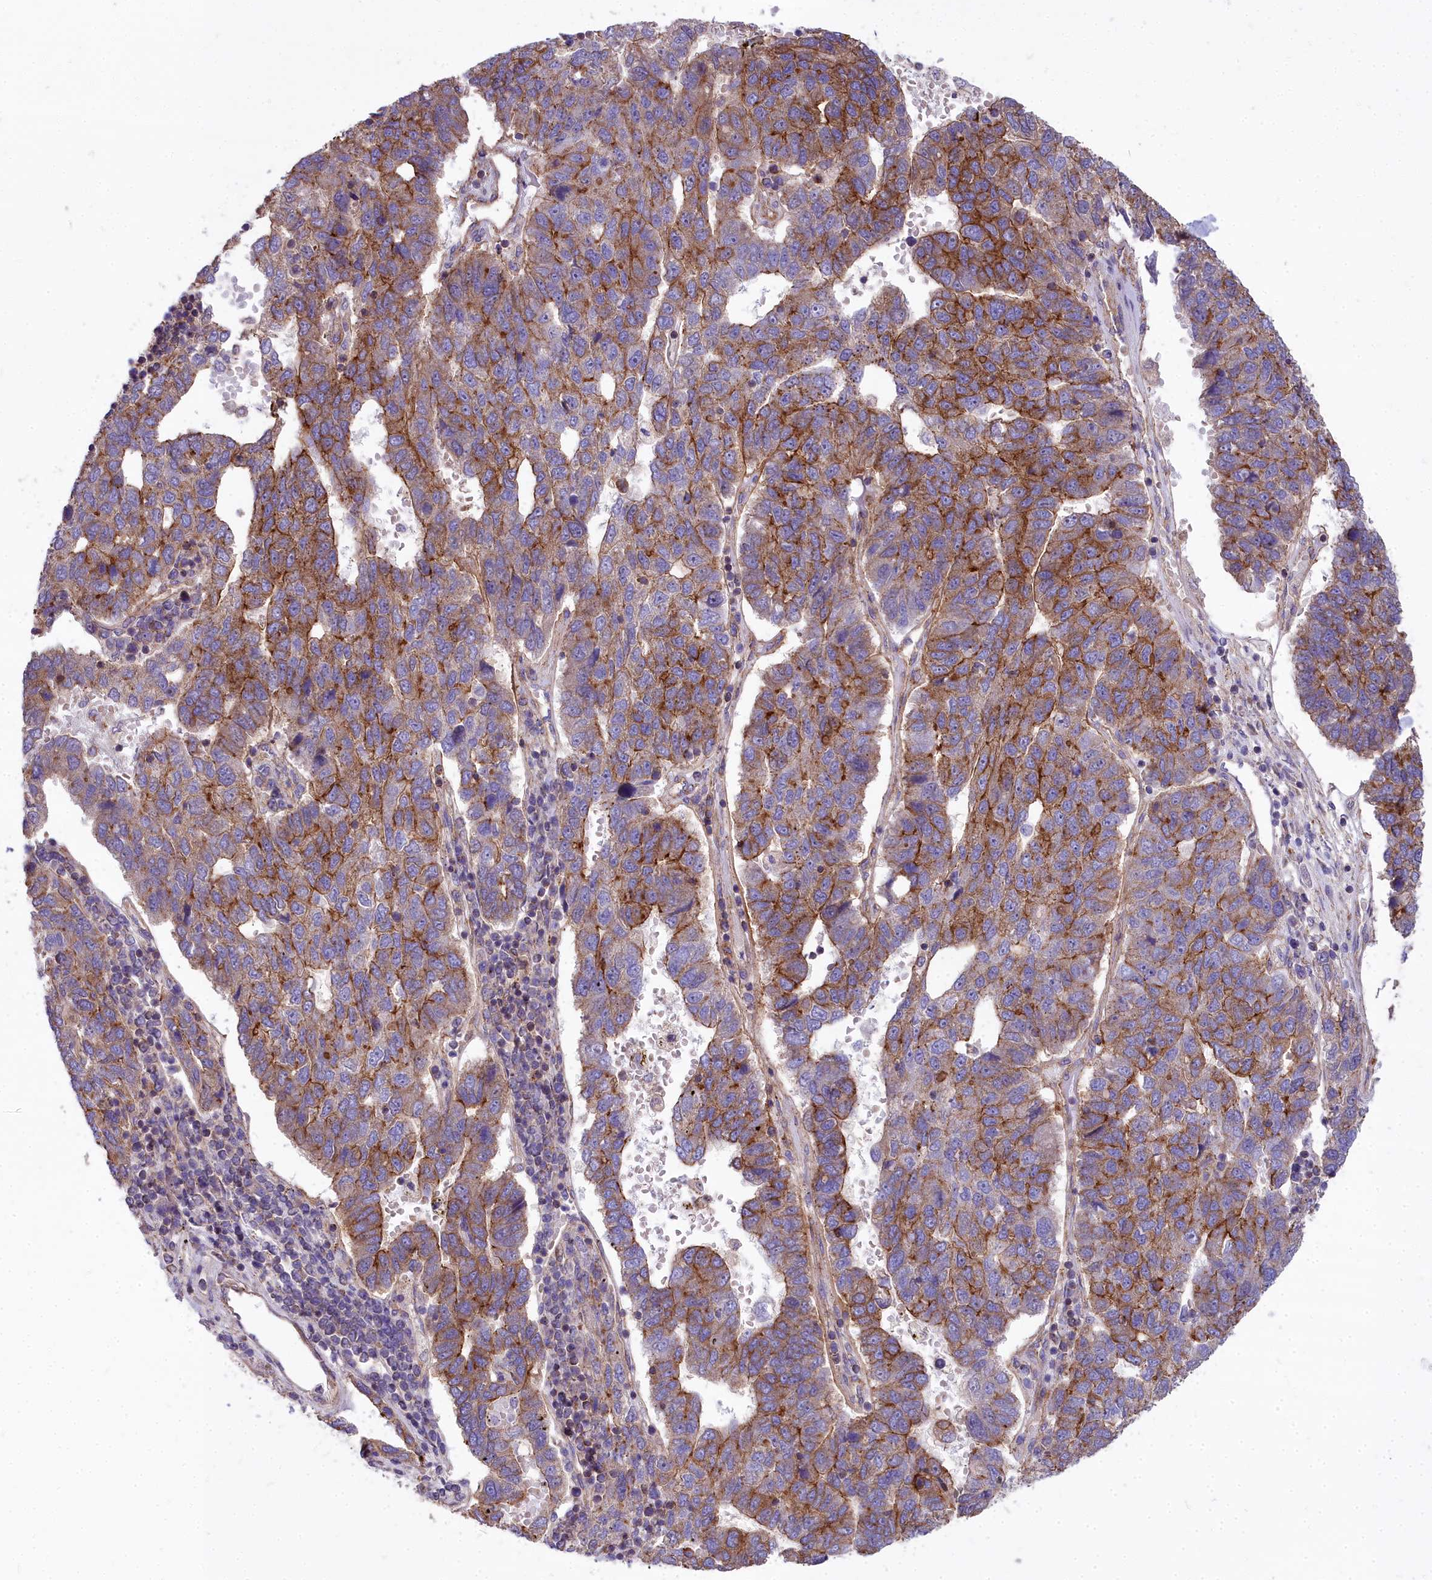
{"staining": {"intensity": "moderate", "quantity": ">75%", "location": "cytoplasmic/membranous"}, "tissue": "pancreatic cancer", "cell_type": "Tumor cells", "image_type": "cancer", "snomed": [{"axis": "morphology", "description": "Adenocarcinoma, NOS"}, {"axis": "topography", "description": "Pancreas"}], "caption": "Human pancreatic adenocarcinoma stained for a protein (brown) demonstrates moderate cytoplasmic/membranous positive staining in approximately >75% of tumor cells.", "gene": "FRMPD1", "patient": {"sex": "female", "age": 61}}